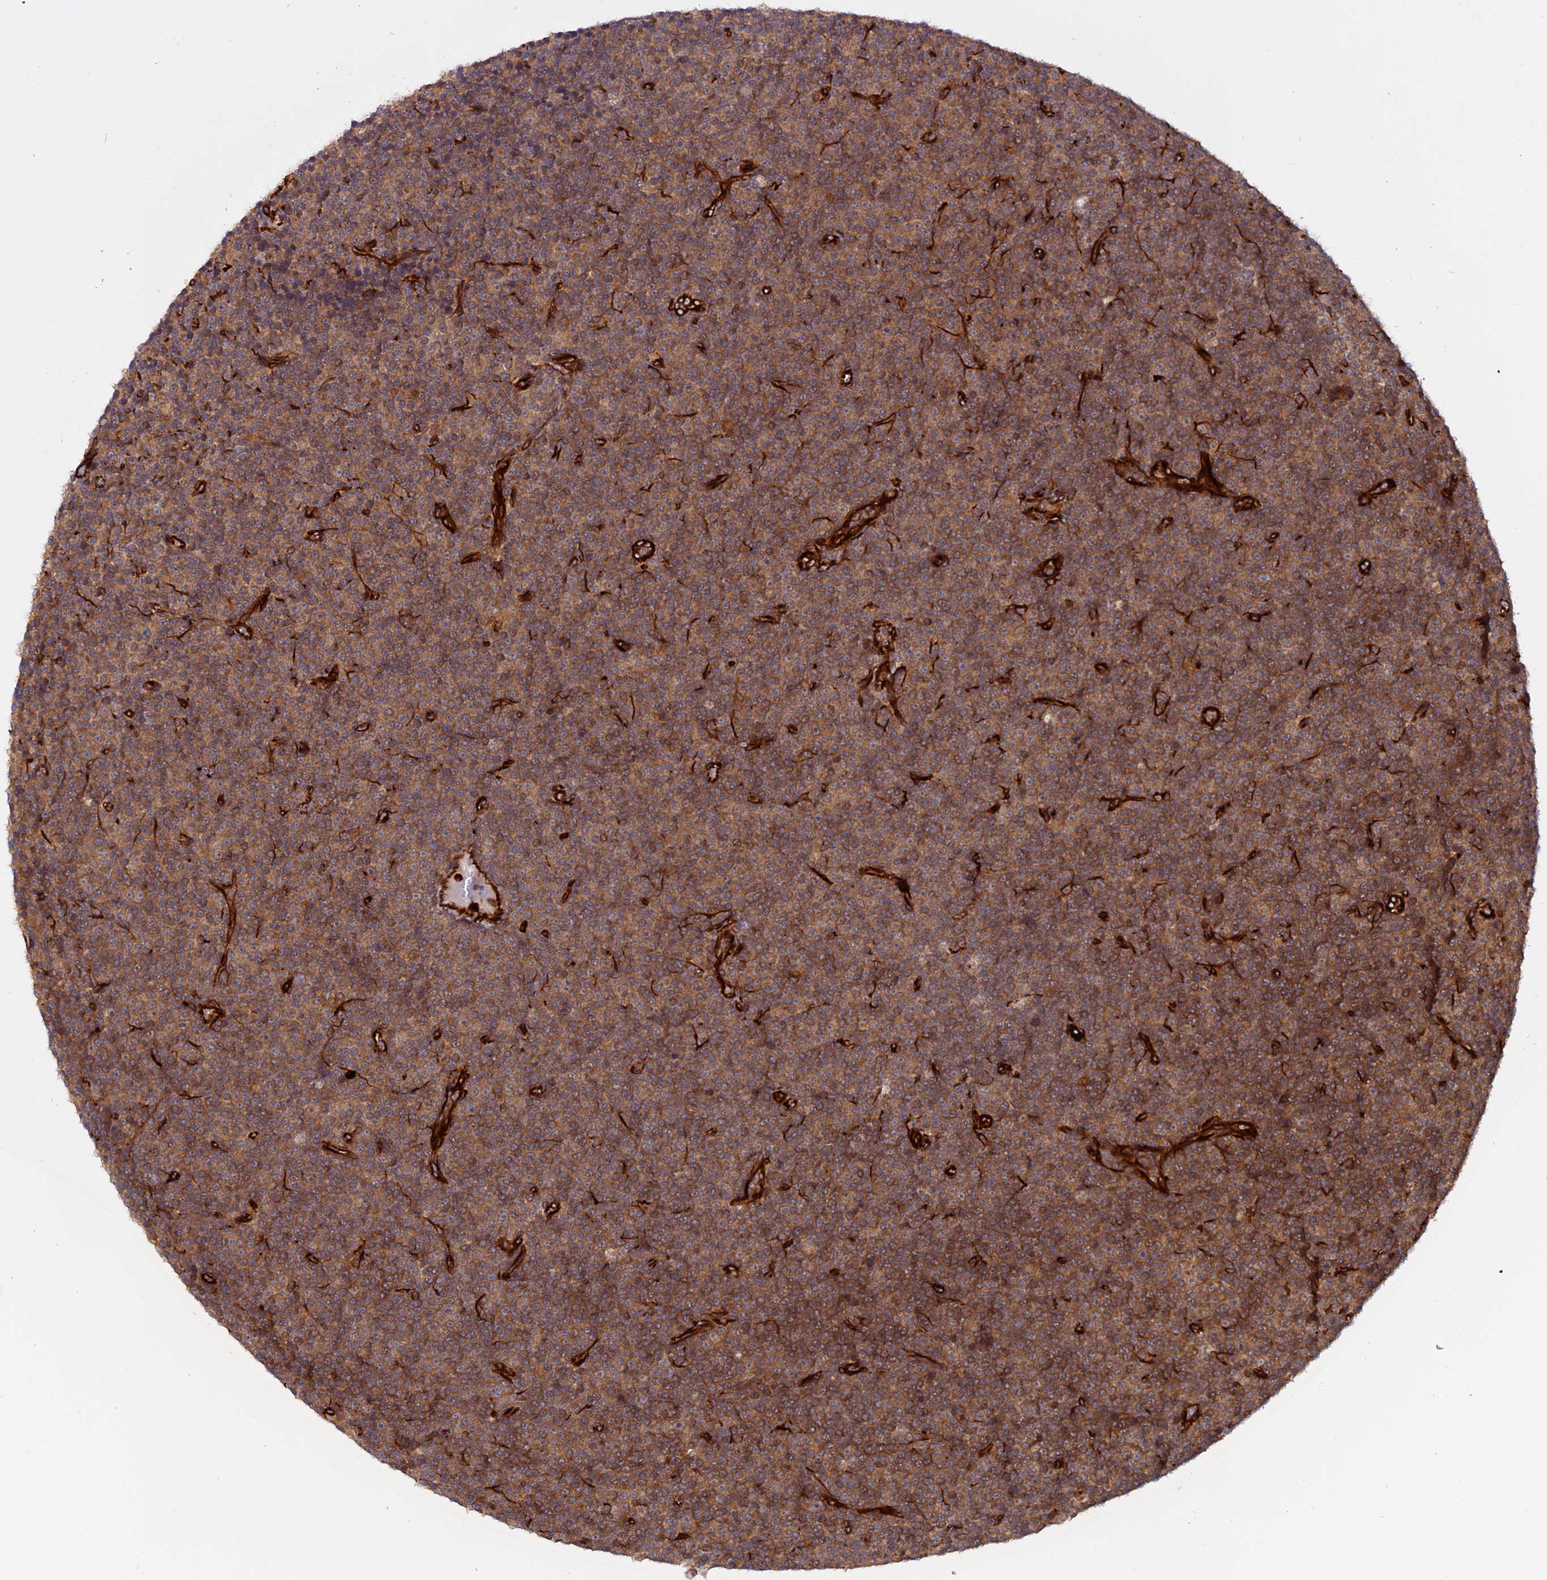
{"staining": {"intensity": "moderate", "quantity": ">75%", "location": "cytoplasmic/membranous"}, "tissue": "lymphoma", "cell_type": "Tumor cells", "image_type": "cancer", "snomed": [{"axis": "morphology", "description": "Malignant lymphoma, non-Hodgkin's type, Low grade"}, {"axis": "topography", "description": "Lymph node"}], "caption": "Tumor cells demonstrate medium levels of moderate cytoplasmic/membranous staining in approximately >75% of cells in human lymphoma.", "gene": "PHLDB3", "patient": {"sex": "female", "age": 67}}